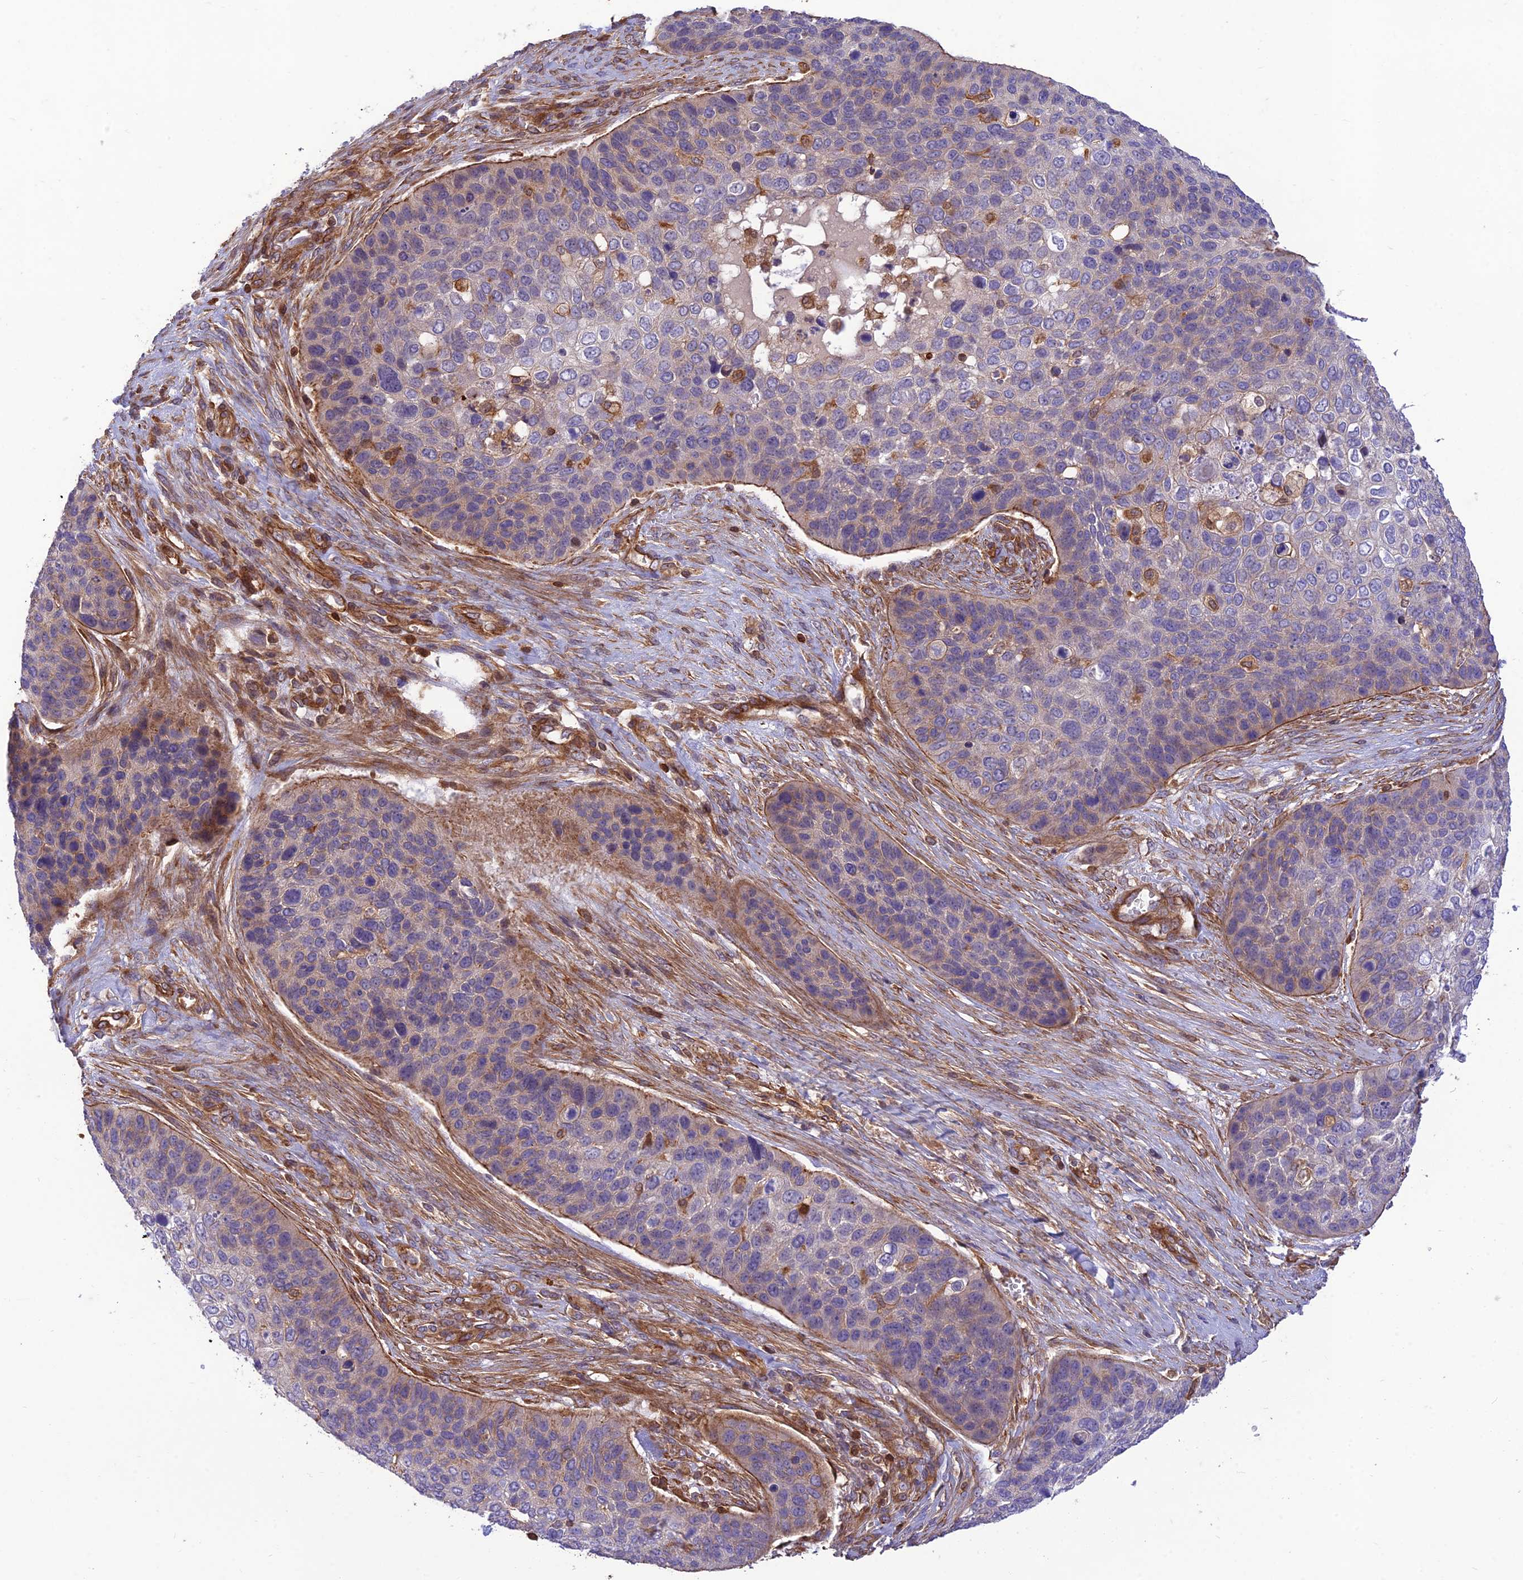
{"staining": {"intensity": "weak", "quantity": "<25%", "location": "cytoplasmic/membranous"}, "tissue": "skin cancer", "cell_type": "Tumor cells", "image_type": "cancer", "snomed": [{"axis": "morphology", "description": "Basal cell carcinoma"}, {"axis": "topography", "description": "Skin"}], "caption": "Immunohistochemistry (IHC) photomicrograph of human skin basal cell carcinoma stained for a protein (brown), which reveals no positivity in tumor cells. The staining is performed using DAB (3,3'-diaminobenzidine) brown chromogen with nuclei counter-stained in using hematoxylin.", "gene": "HPSE2", "patient": {"sex": "female", "age": 74}}